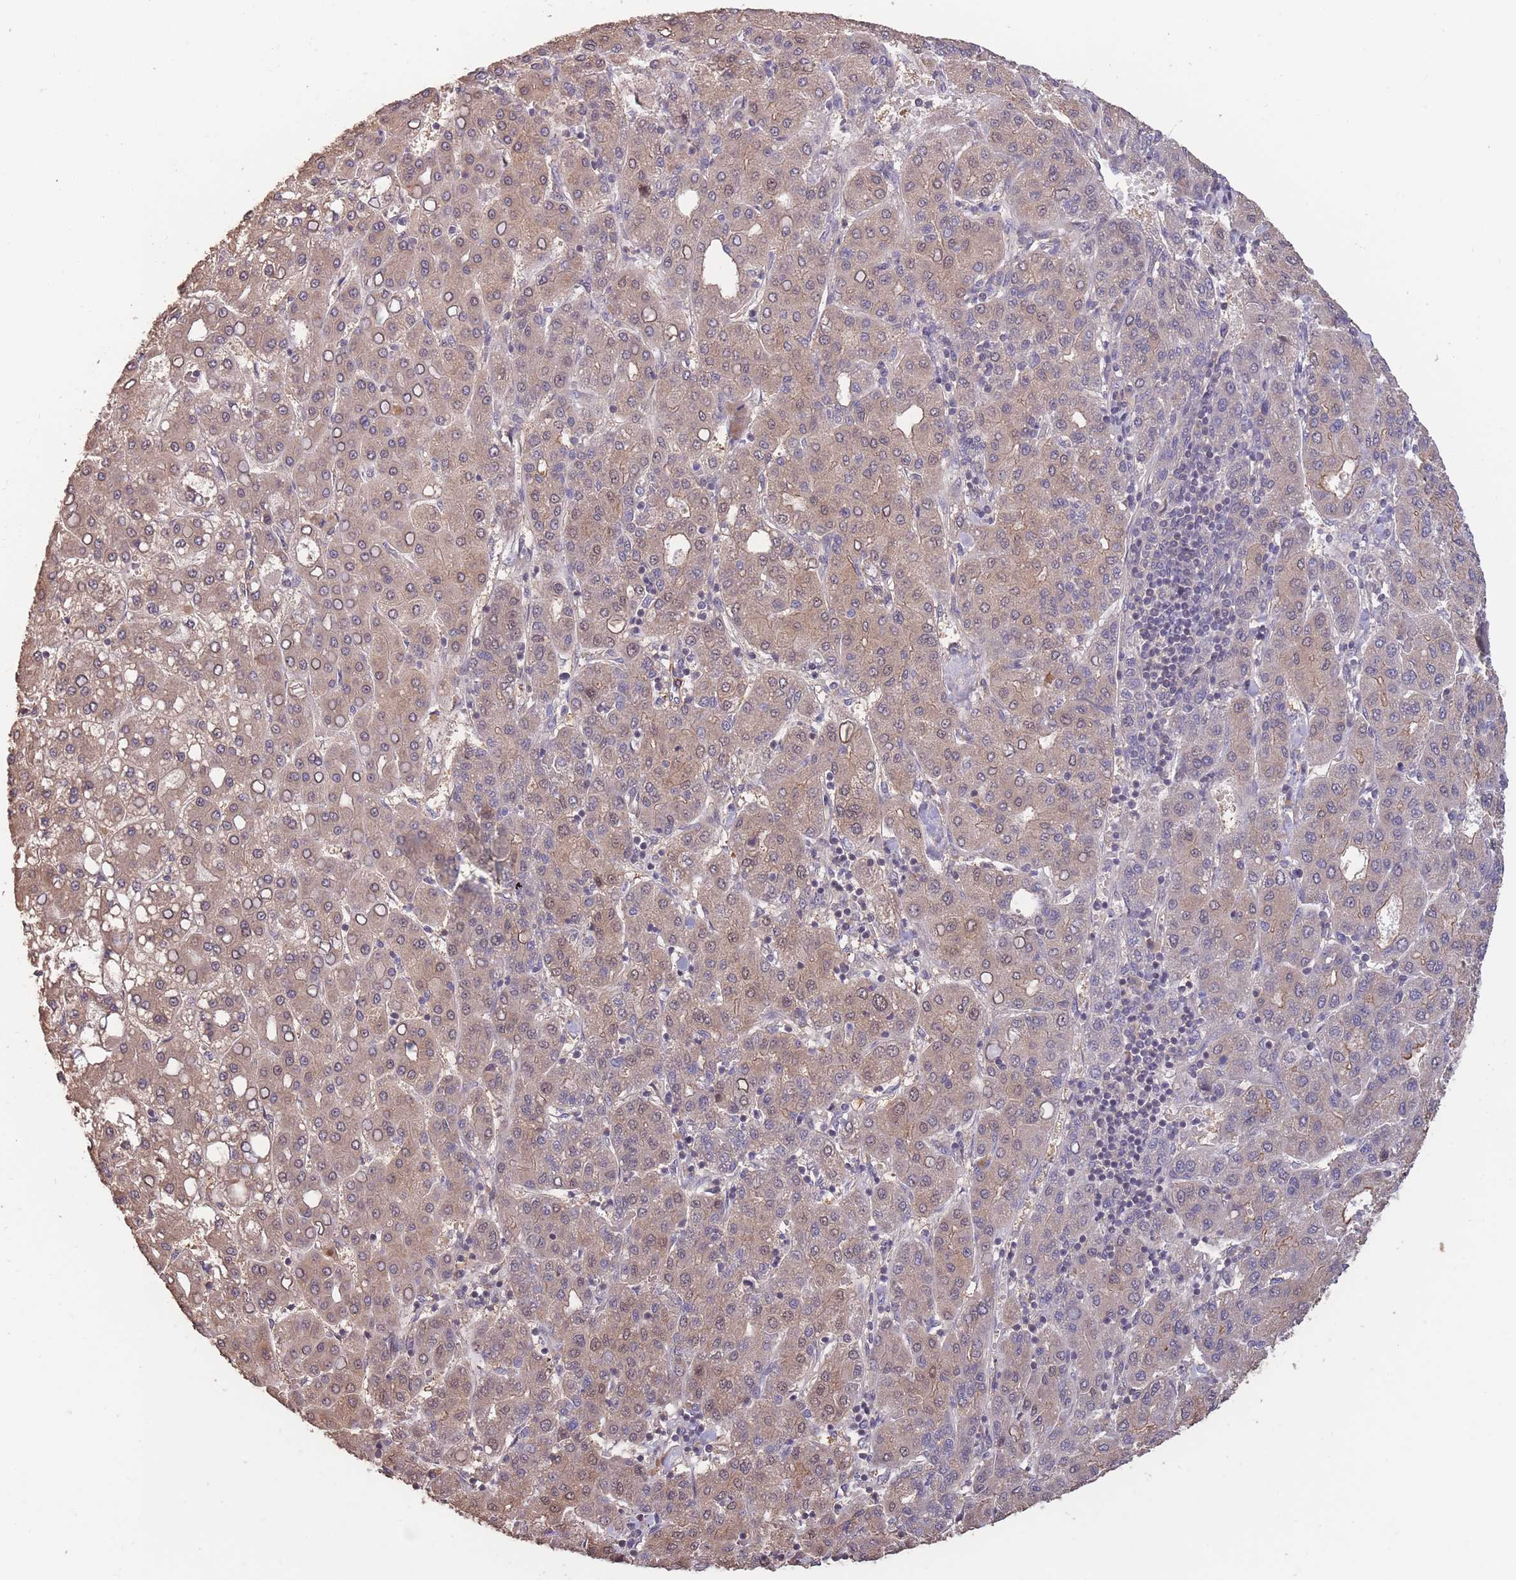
{"staining": {"intensity": "weak", "quantity": ">75%", "location": "cytoplasmic/membranous"}, "tissue": "liver cancer", "cell_type": "Tumor cells", "image_type": "cancer", "snomed": [{"axis": "morphology", "description": "Carcinoma, Hepatocellular, NOS"}, {"axis": "topography", "description": "Liver"}], "caption": "The immunohistochemical stain highlights weak cytoplasmic/membranous positivity in tumor cells of liver hepatocellular carcinoma tissue.", "gene": "NLRC4", "patient": {"sex": "male", "age": 65}}